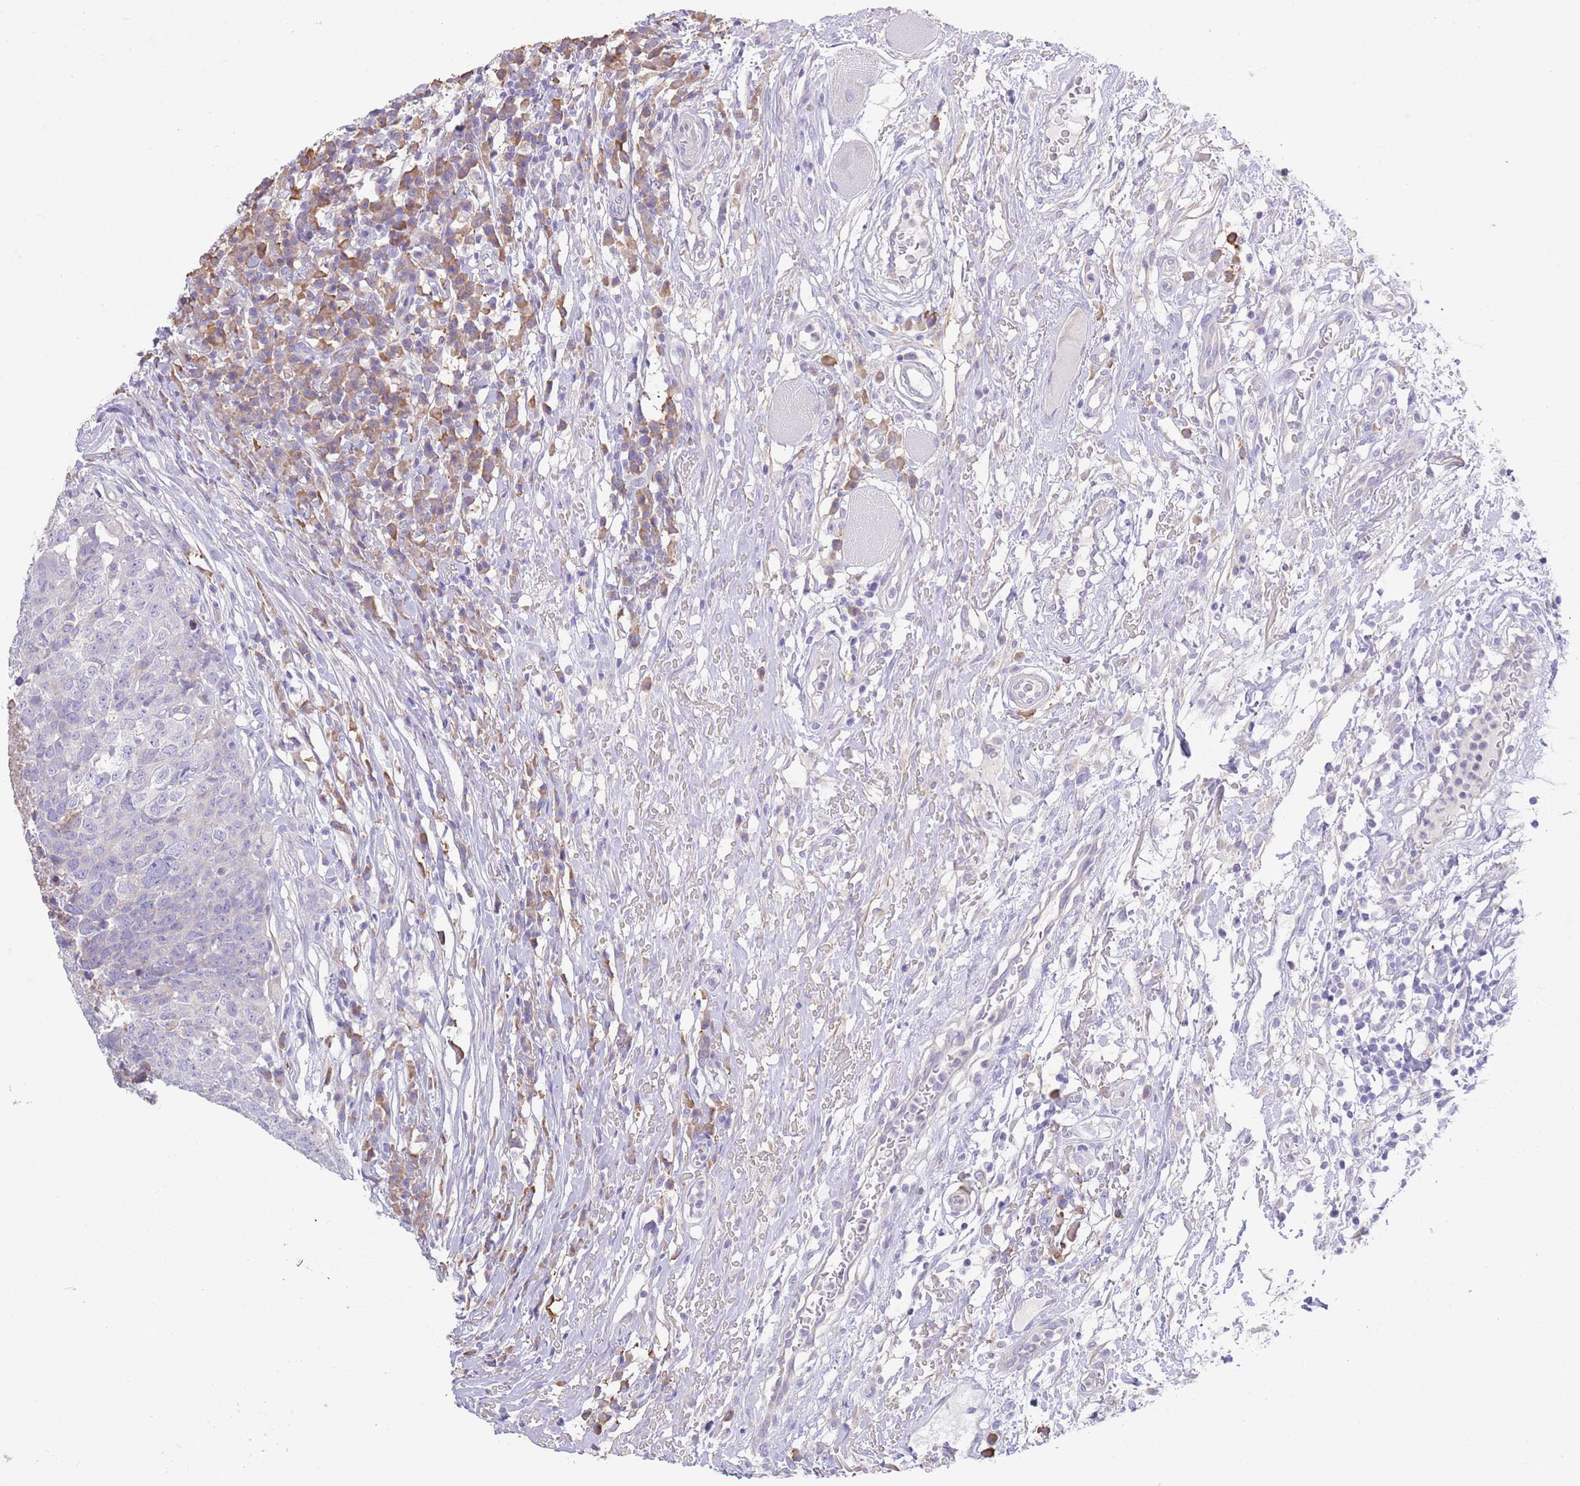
{"staining": {"intensity": "negative", "quantity": "none", "location": "none"}, "tissue": "head and neck cancer", "cell_type": "Tumor cells", "image_type": "cancer", "snomed": [{"axis": "morphology", "description": "Normal tissue, NOS"}, {"axis": "morphology", "description": "Squamous cell carcinoma, NOS"}, {"axis": "topography", "description": "Skeletal muscle"}, {"axis": "topography", "description": "Vascular tissue"}, {"axis": "topography", "description": "Peripheral nerve tissue"}, {"axis": "topography", "description": "Head-Neck"}], "caption": "This is a photomicrograph of immunohistochemistry staining of head and neck cancer (squamous cell carcinoma), which shows no positivity in tumor cells. (Stains: DAB (3,3'-diaminobenzidine) immunohistochemistry with hematoxylin counter stain, Microscopy: brightfield microscopy at high magnification).", "gene": "CCDC149", "patient": {"sex": "male", "age": 66}}